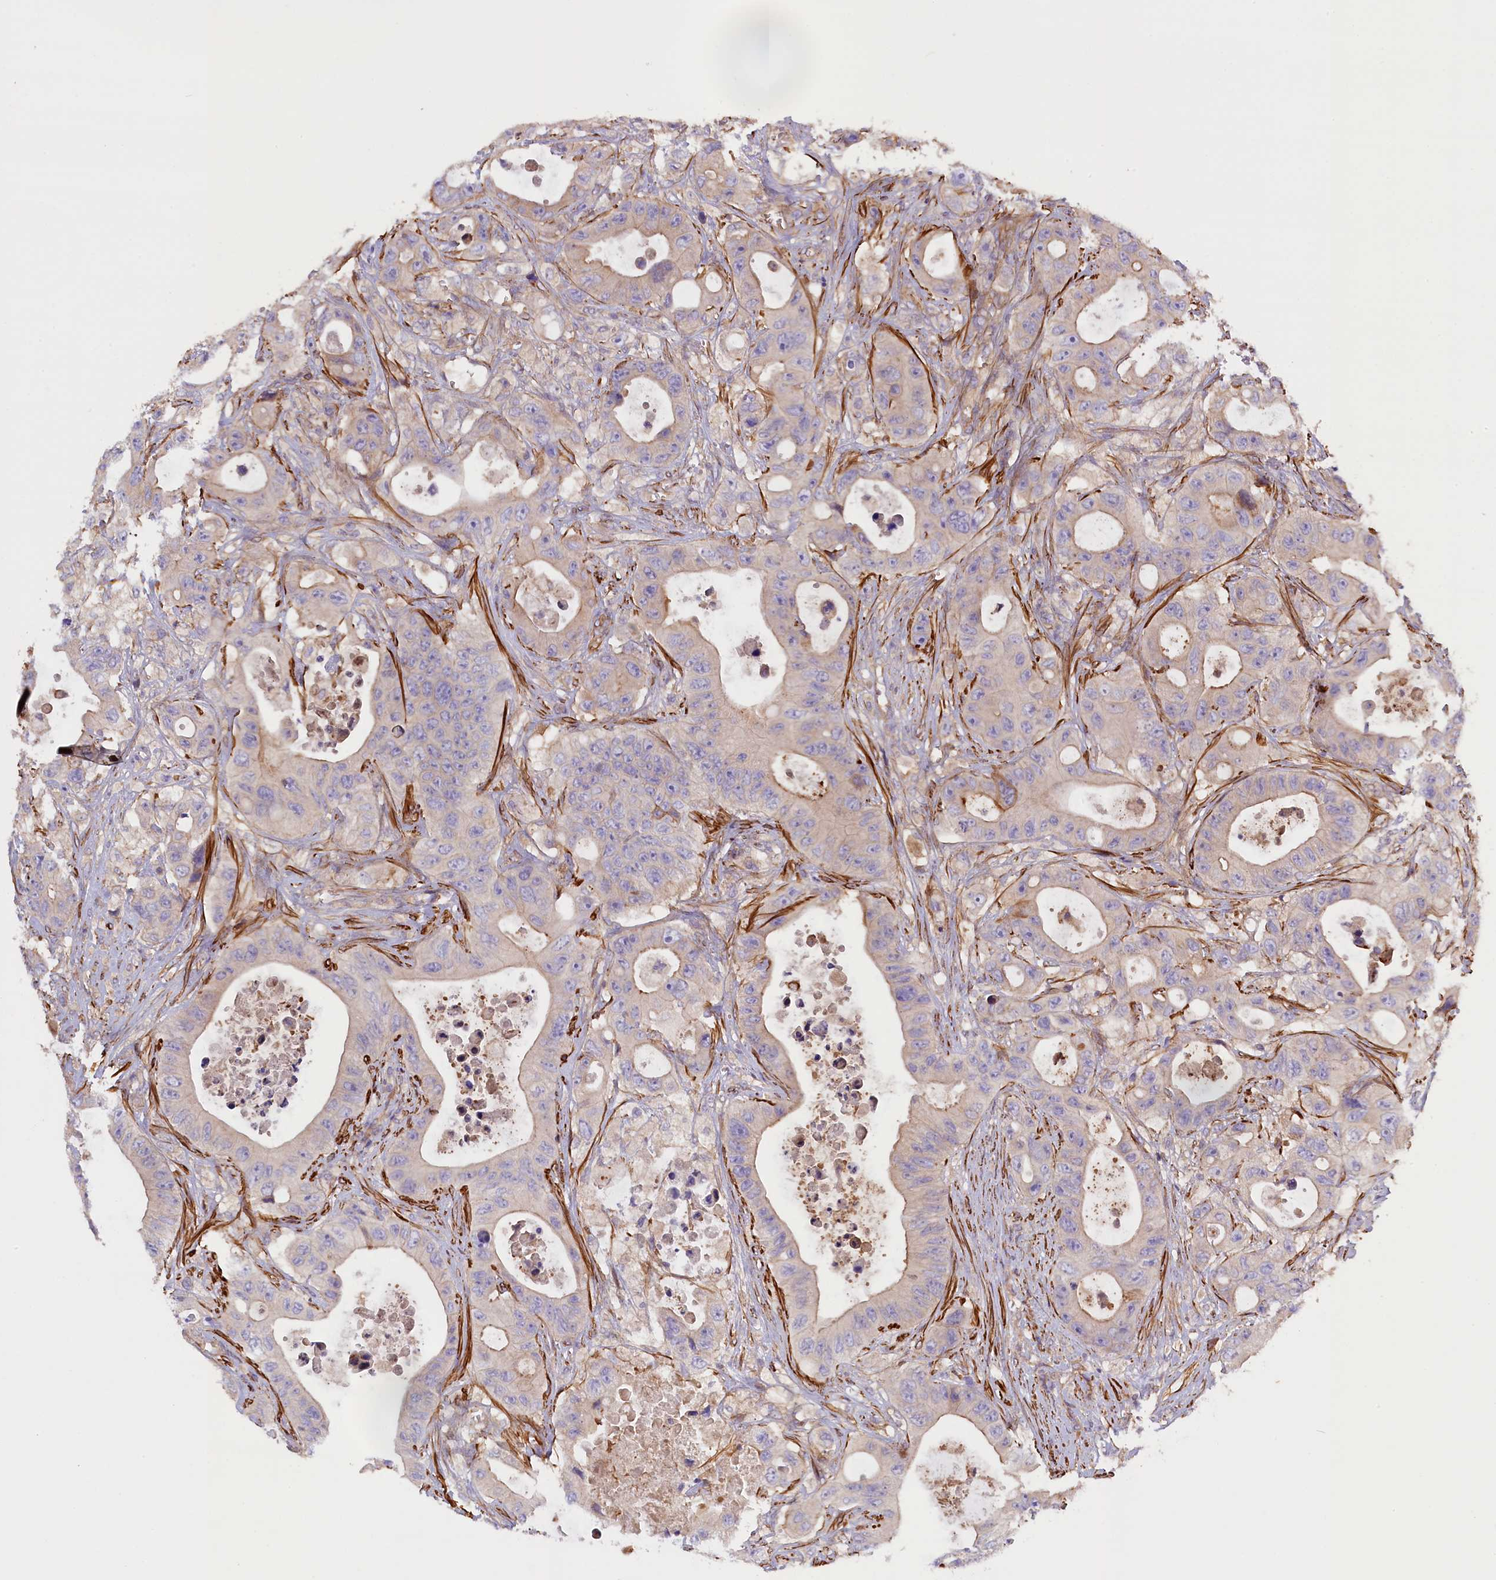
{"staining": {"intensity": "negative", "quantity": "none", "location": "none"}, "tissue": "colorectal cancer", "cell_type": "Tumor cells", "image_type": "cancer", "snomed": [{"axis": "morphology", "description": "Adenocarcinoma, NOS"}, {"axis": "topography", "description": "Colon"}], "caption": "Immunohistochemistry photomicrograph of adenocarcinoma (colorectal) stained for a protein (brown), which shows no expression in tumor cells. (Immunohistochemistry, brightfield microscopy, high magnification).", "gene": "FUZ", "patient": {"sex": "female", "age": 46}}